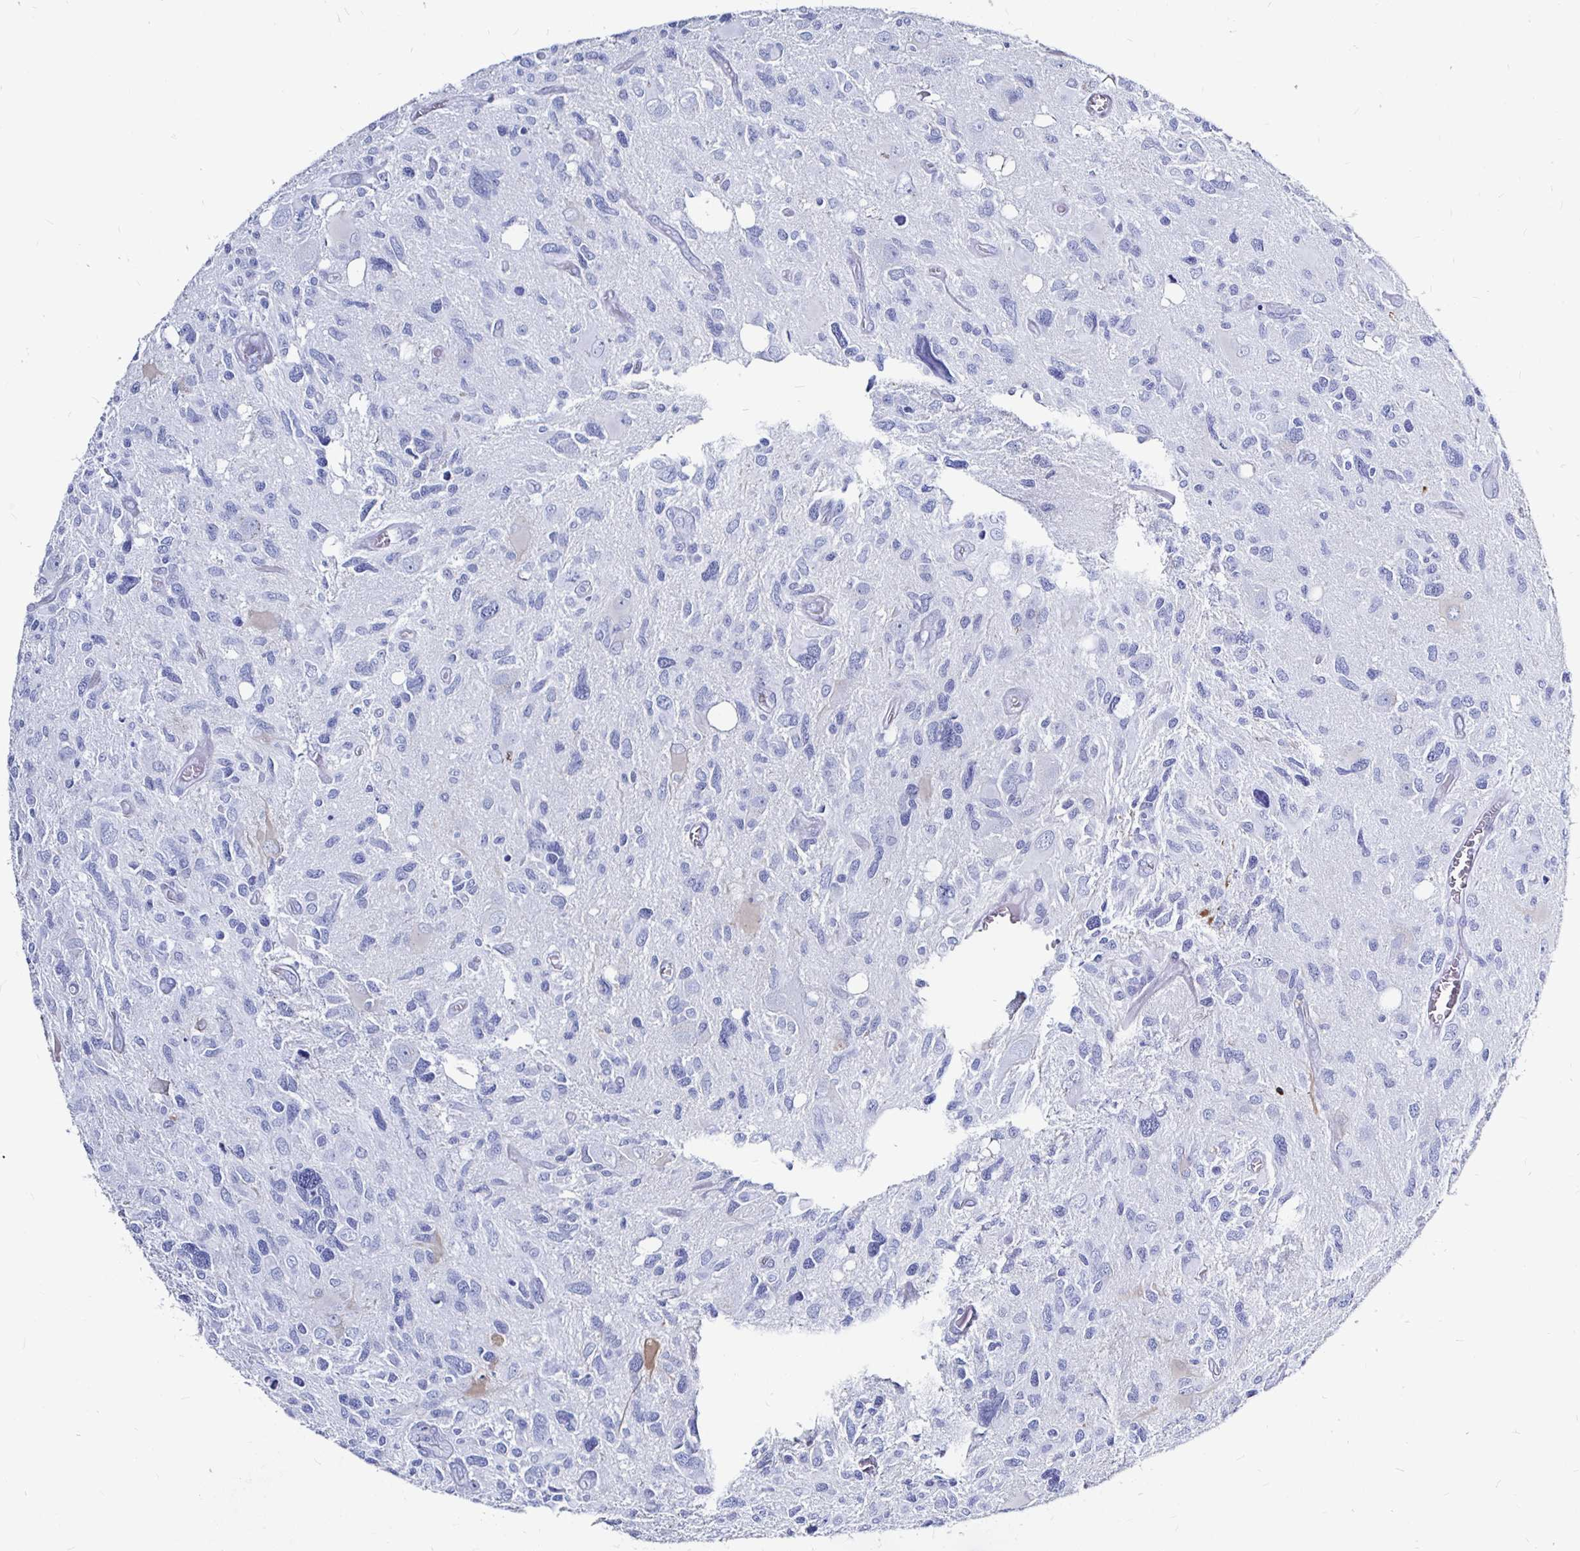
{"staining": {"intensity": "negative", "quantity": "none", "location": "none"}, "tissue": "glioma", "cell_type": "Tumor cells", "image_type": "cancer", "snomed": [{"axis": "morphology", "description": "Glioma, malignant, High grade"}, {"axis": "topography", "description": "Brain"}], "caption": "The IHC image has no significant expression in tumor cells of glioma tissue.", "gene": "LUZP4", "patient": {"sex": "male", "age": 49}}